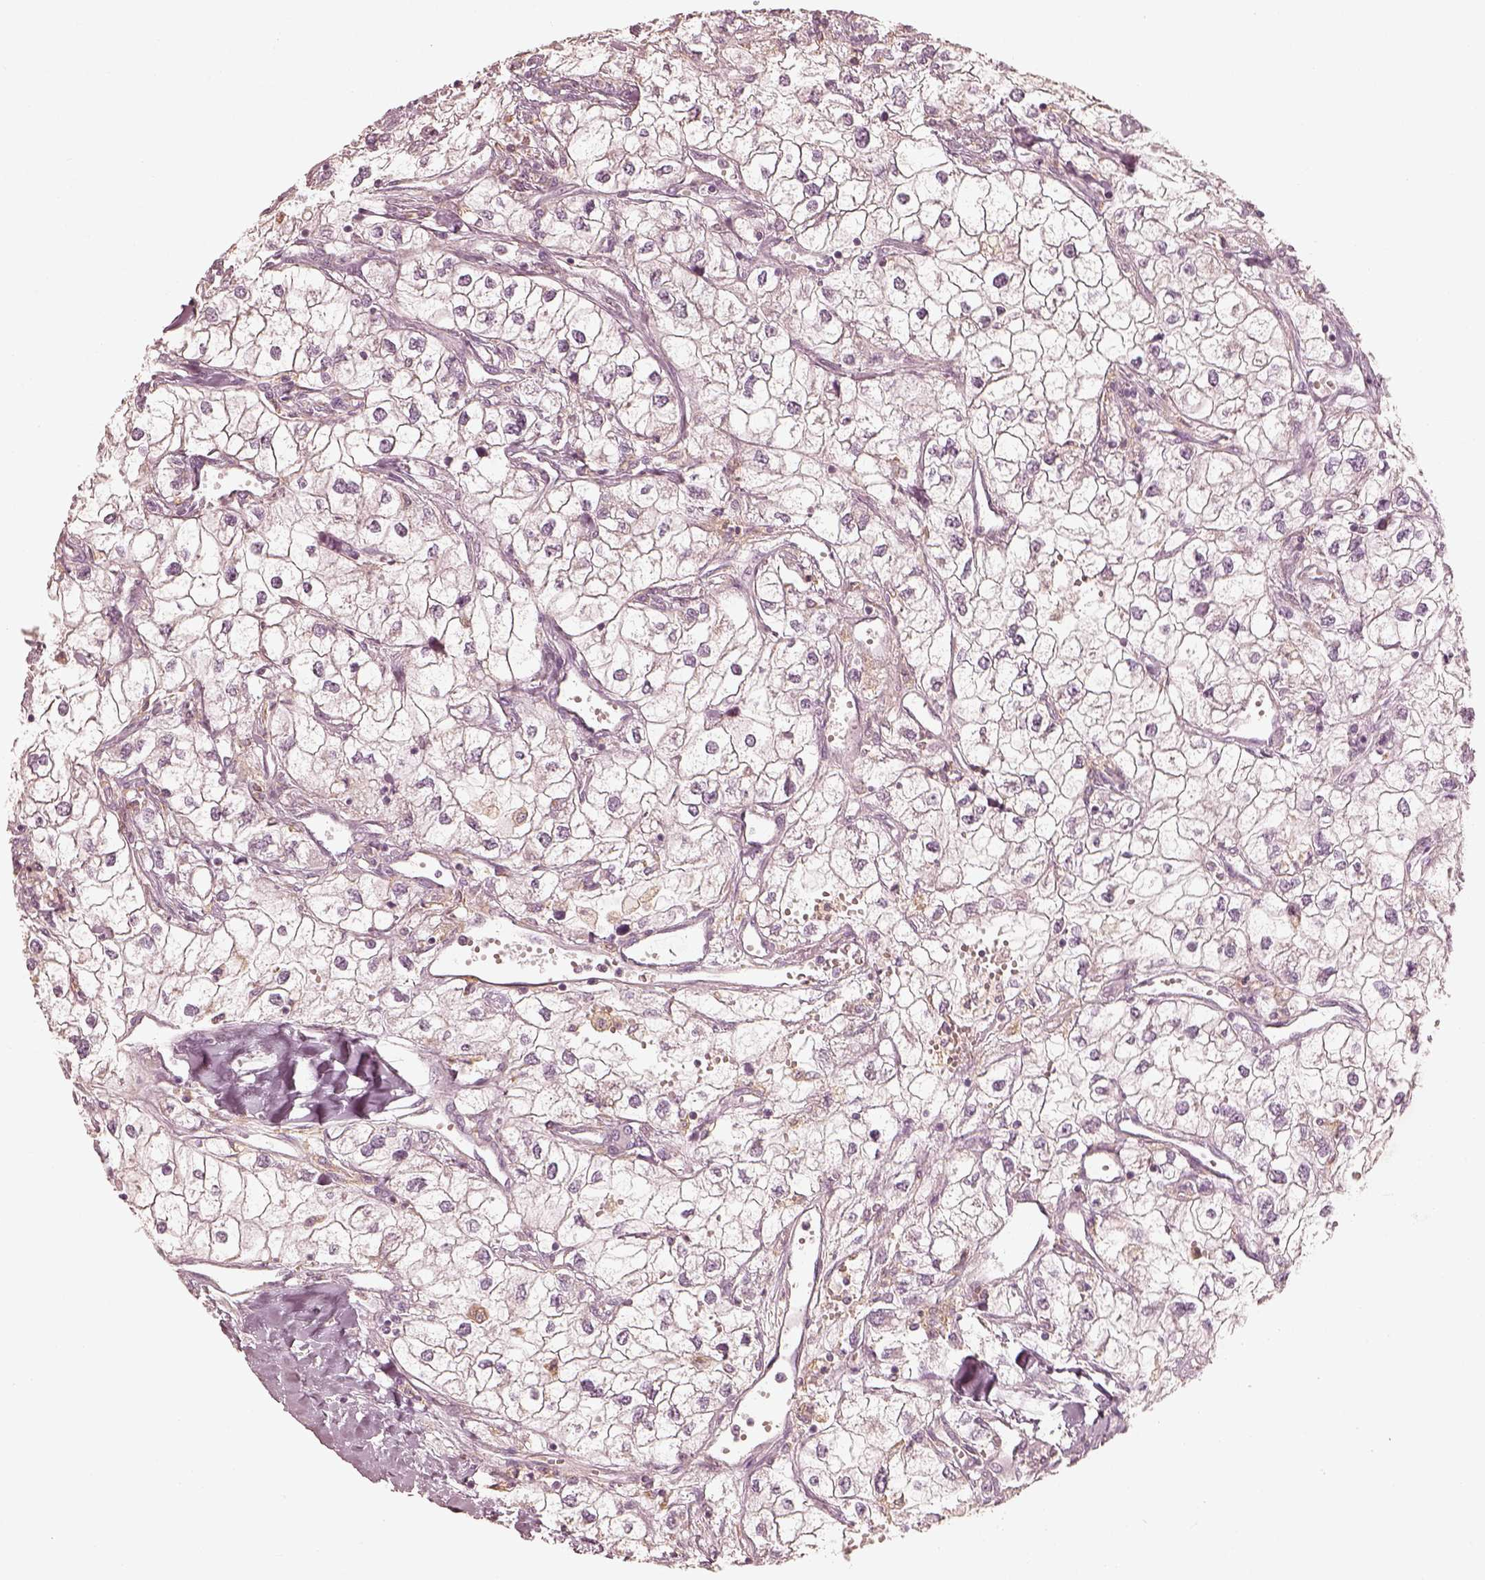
{"staining": {"intensity": "negative", "quantity": "none", "location": "none"}, "tissue": "renal cancer", "cell_type": "Tumor cells", "image_type": "cancer", "snomed": [{"axis": "morphology", "description": "Adenocarcinoma, NOS"}, {"axis": "topography", "description": "Kidney"}], "caption": "DAB (3,3'-diaminobenzidine) immunohistochemical staining of human renal cancer (adenocarcinoma) exhibits no significant expression in tumor cells.", "gene": "FMNL2", "patient": {"sex": "male", "age": 59}}